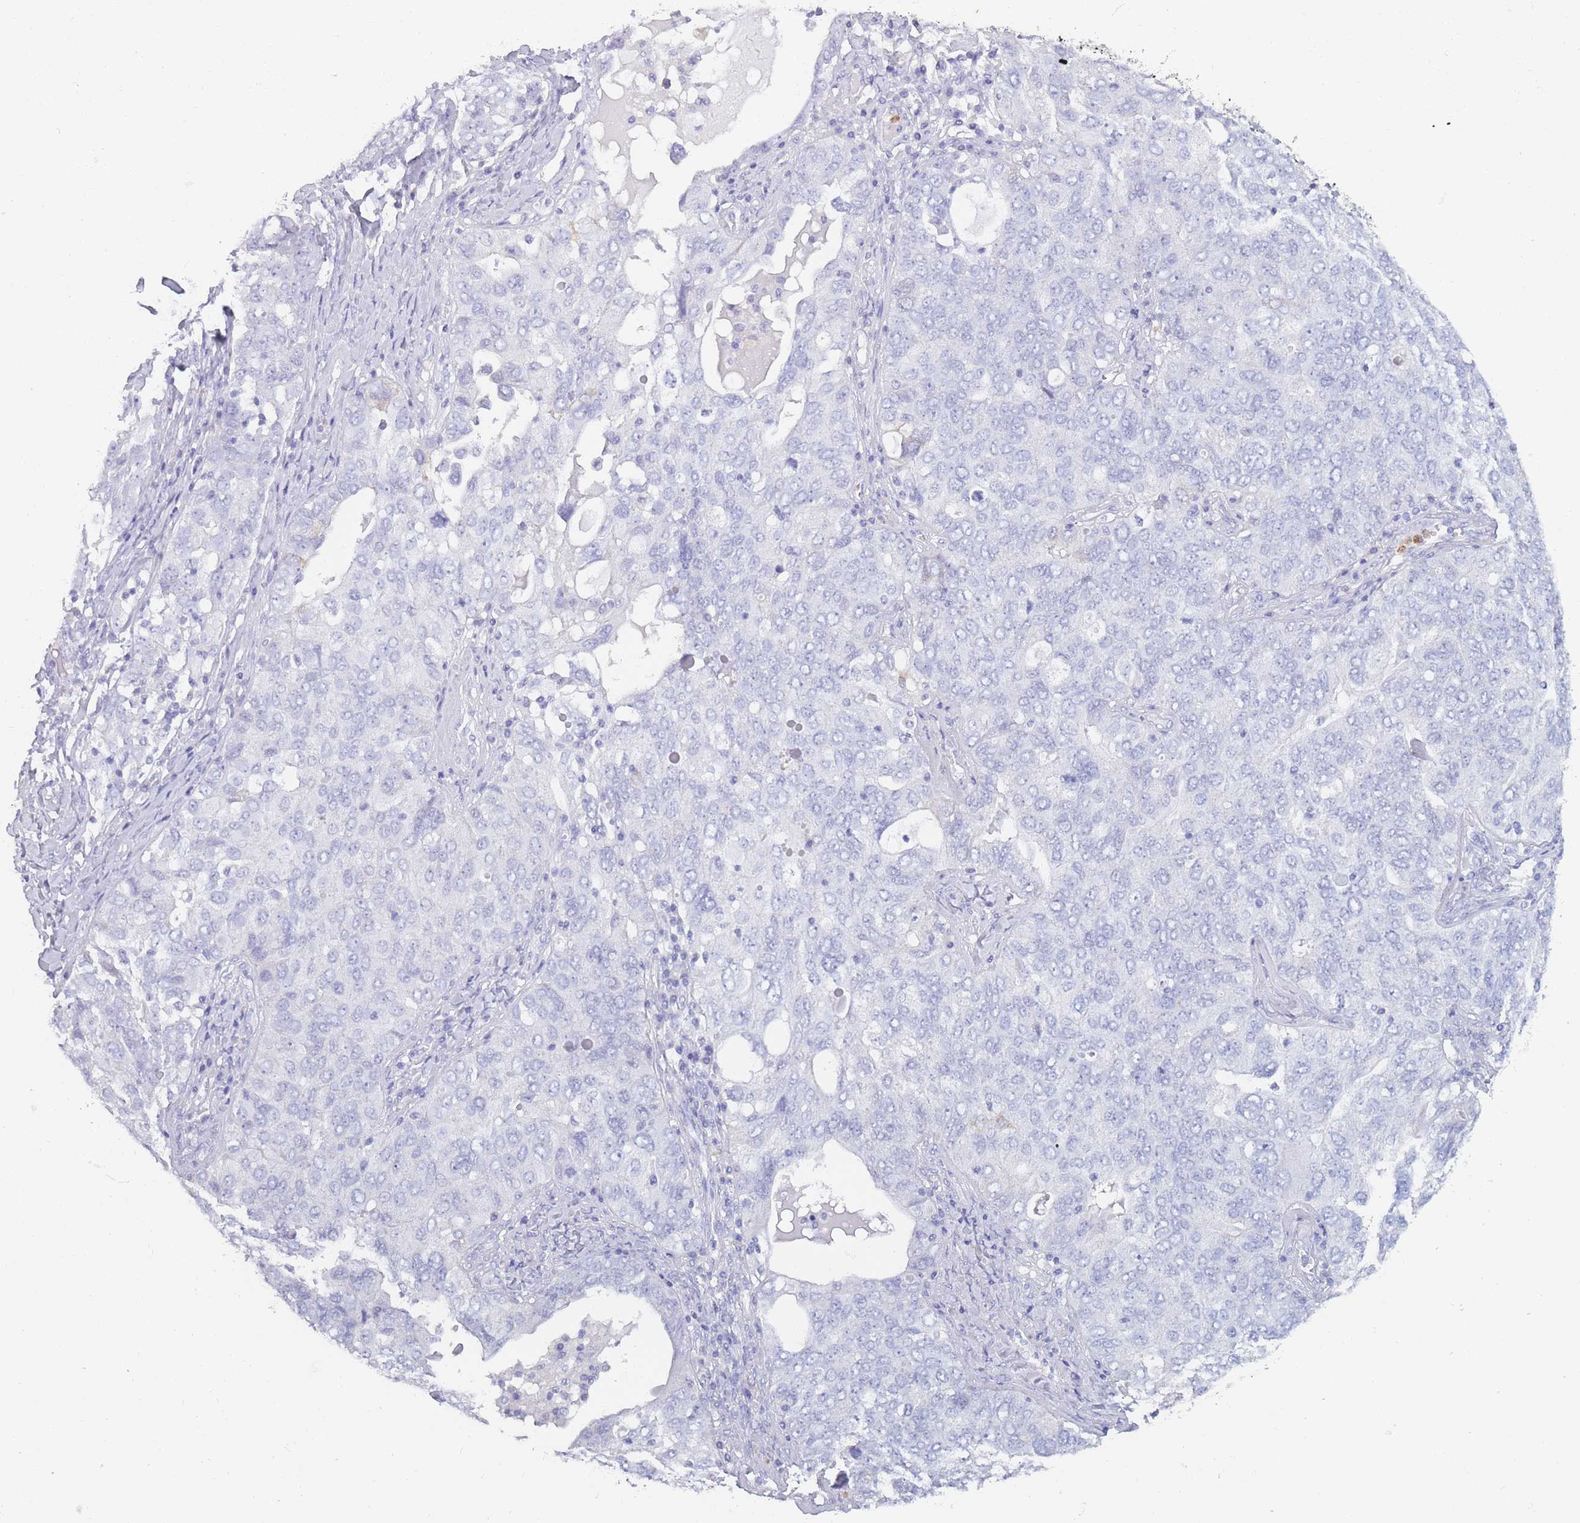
{"staining": {"intensity": "negative", "quantity": "none", "location": "none"}, "tissue": "ovarian cancer", "cell_type": "Tumor cells", "image_type": "cancer", "snomed": [{"axis": "morphology", "description": "Carcinoma, endometroid"}, {"axis": "topography", "description": "Ovary"}], "caption": "Immunohistochemical staining of human ovarian endometroid carcinoma exhibits no significant staining in tumor cells.", "gene": "ZNF627", "patient": {"sex": "female", "age": 62}}